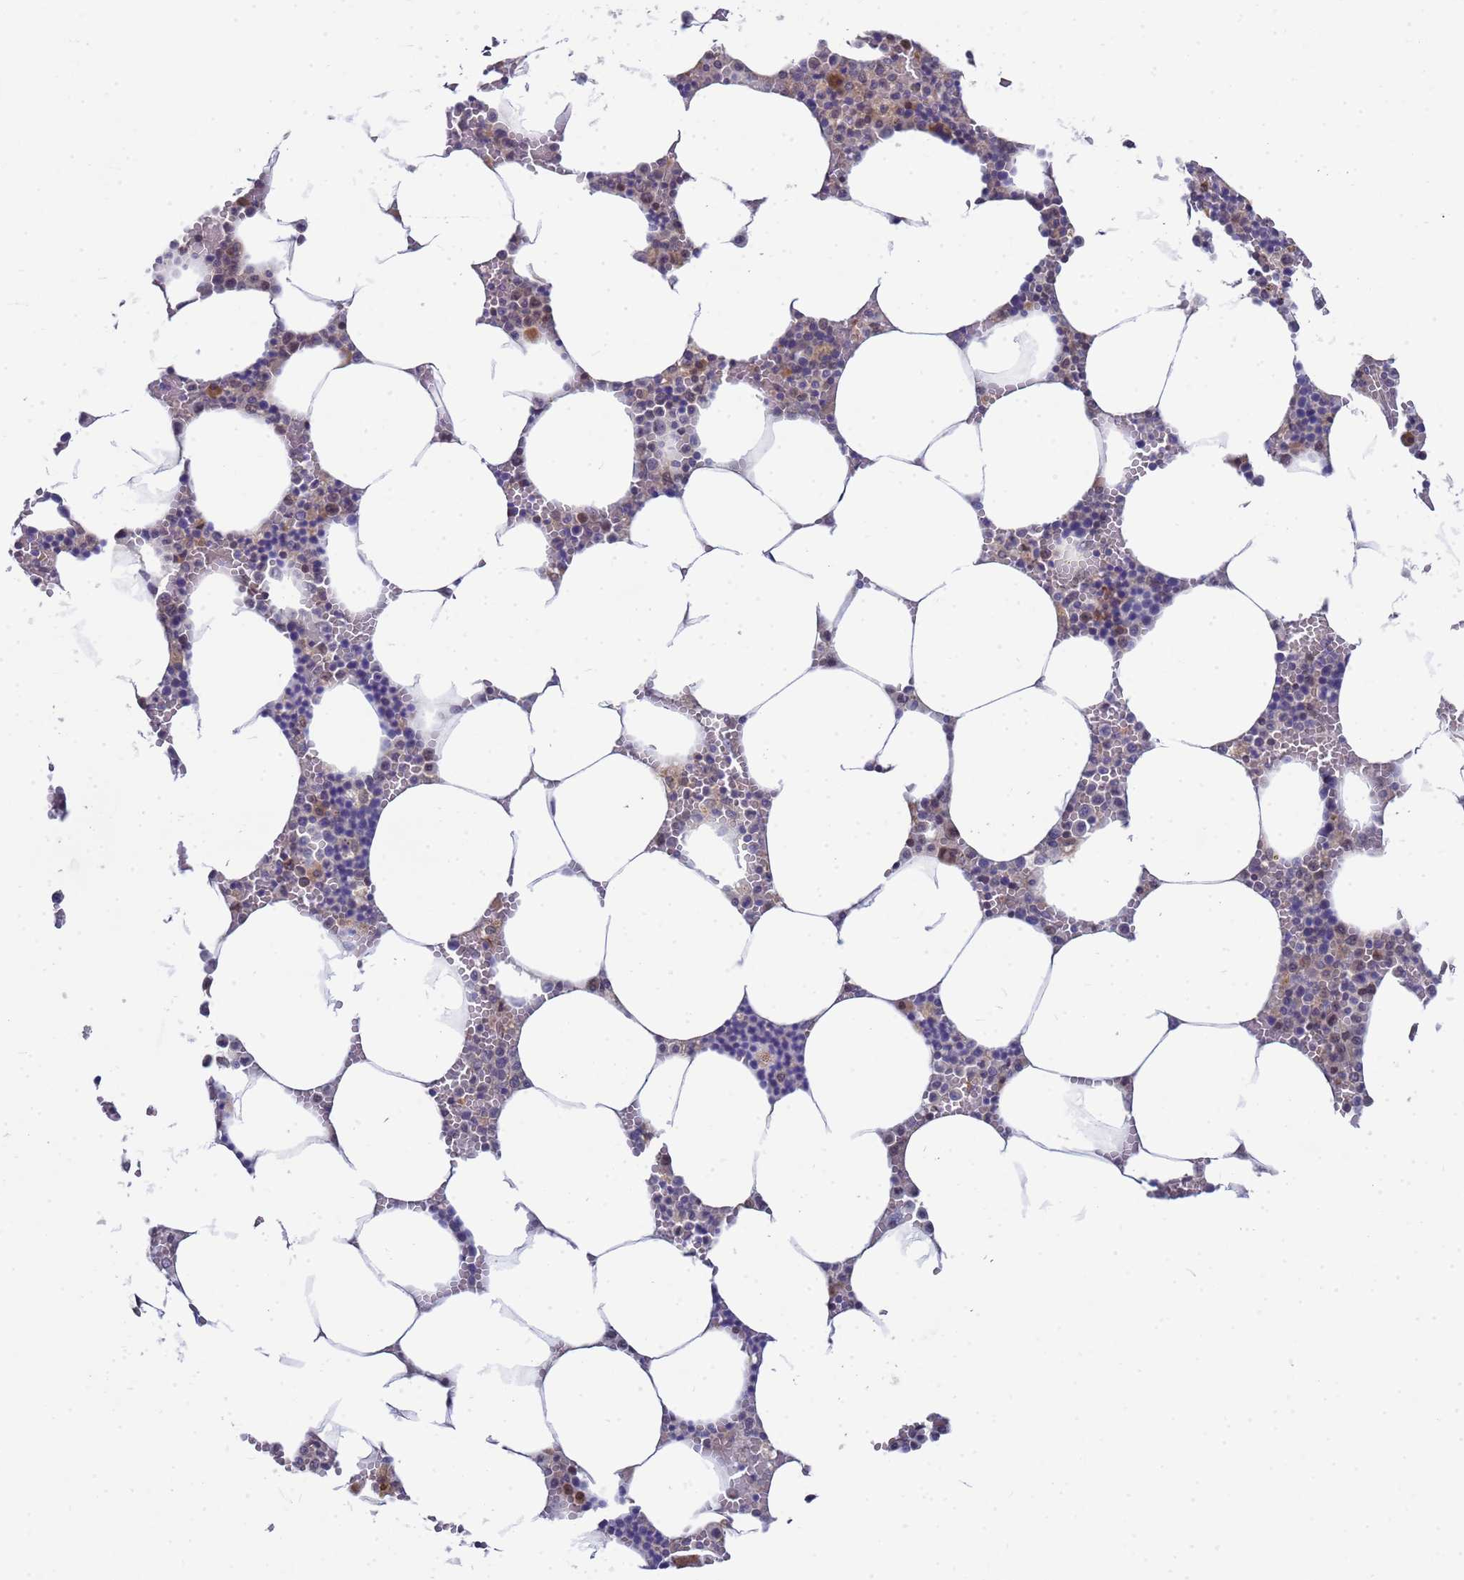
{"staining": {"intensity": "weak", "quantity": "<25%", "location": "cytoplasmic/membranous"}, "tissue": "bone marrow", "cell_type": "Hematopoietic cells", "image_type": "normal", "snomed": [{"axis": "morphology", "description": "Normal tissue, NOS"}, {"axis": "topography", "description": "Bone marrow"}], "caption": "High power microscopy photomicrograph of an IHC histopathology image of normal bone marrow, revealing no significant expression in hematopoietic cells.", "gene": "ENOSF1", "patient": {"sex": "male", "age": 70}}